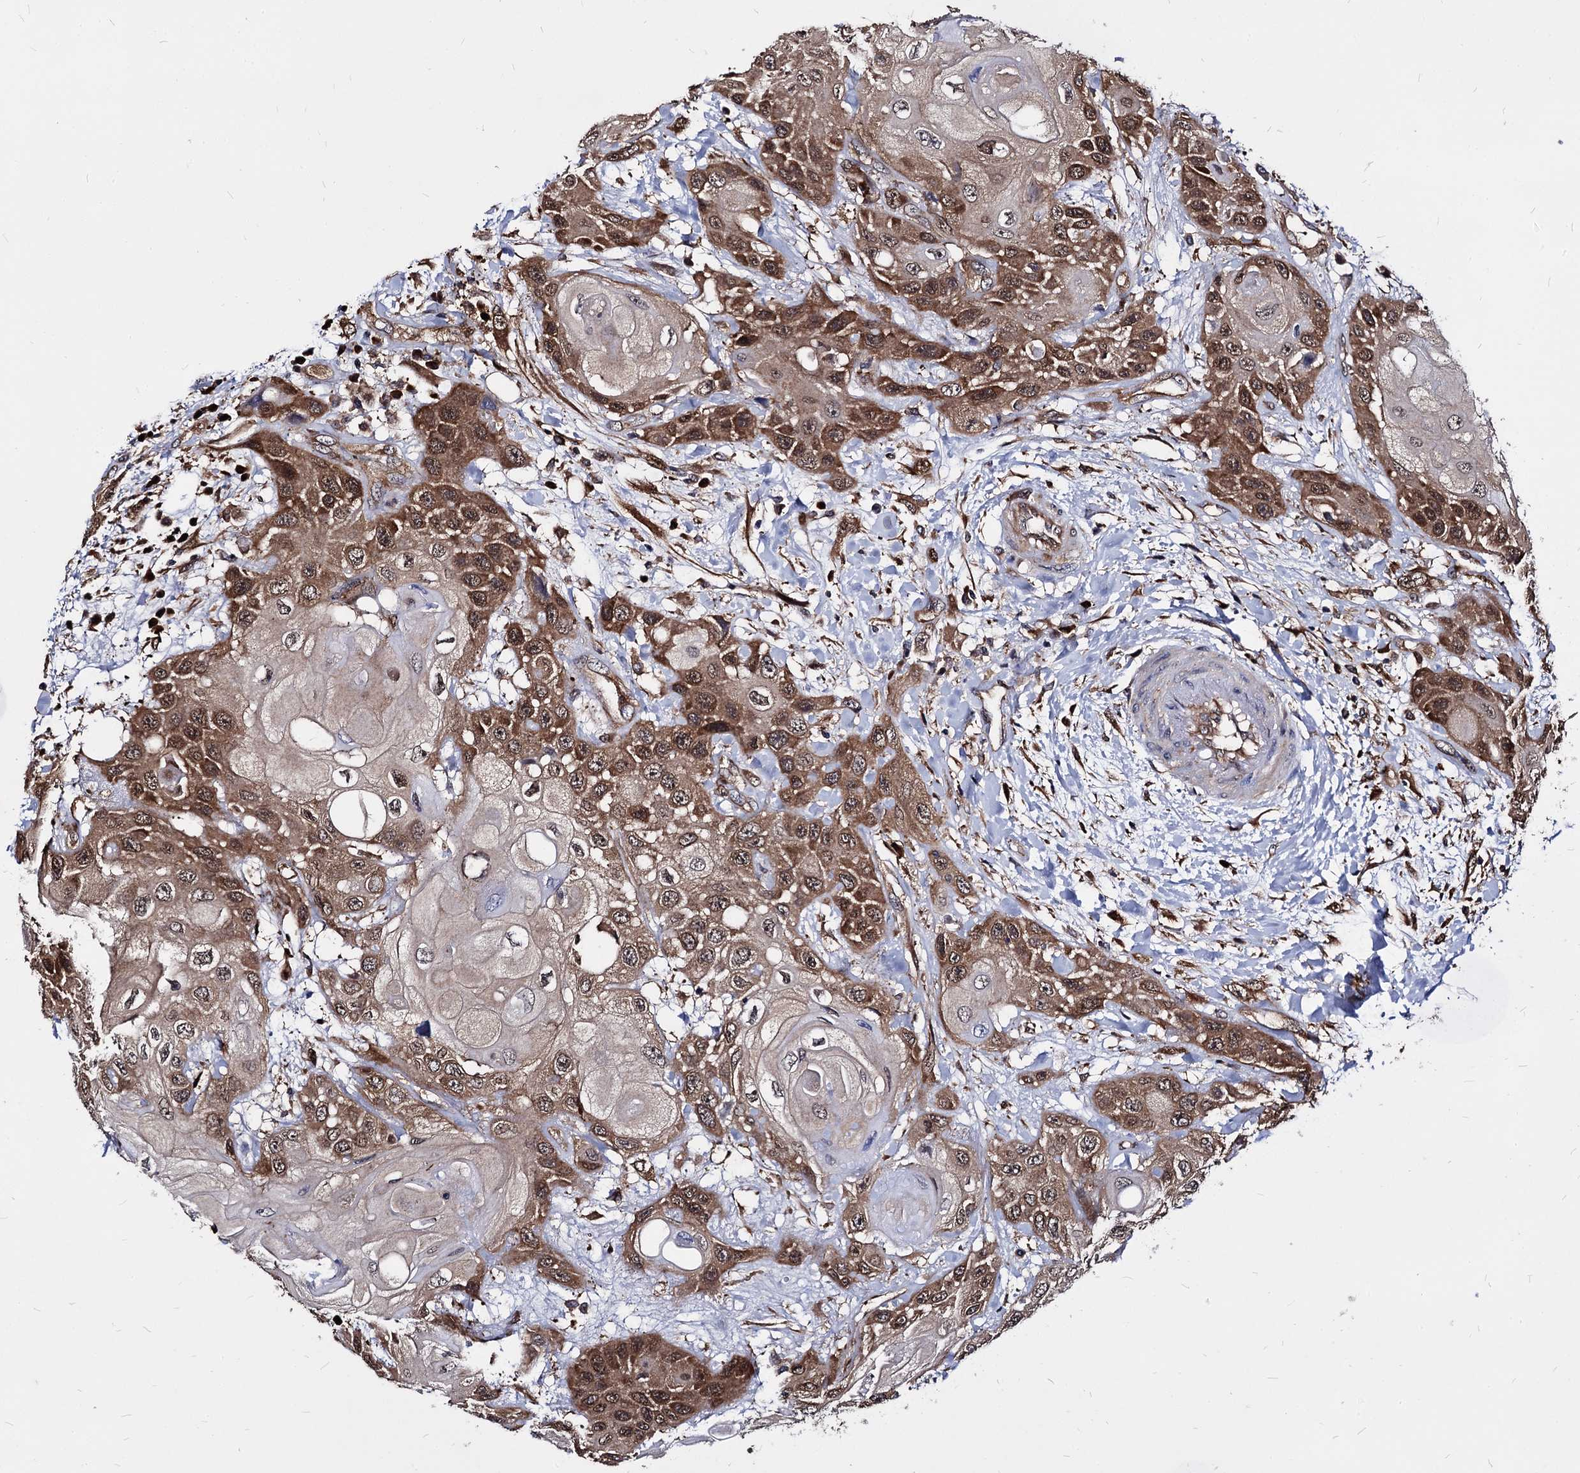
{"staining": {"intensity": "moderate", "quantity": ">75%", "location": "cytoplasmic/membranous,nuclear"}, "tissue": "head and neck cancer", "cell_type": "Tumor cells", "image_type": "cancer", "snomed": [{"axis": "morphology", "description": "Squamous cell carcinoma, NOS"}, {"axis": "topography", "description": "Head-Neck"}], "caption": "Squamous cell carcinoma (head and neck) tissue exhibits moderate cytoplasmic/membranous and nuclear expression in about >75% of tumor cells, visualized by immunohistochemistry.", "gene": "NME1", "patient": {"sex": "female", "age": 43}}